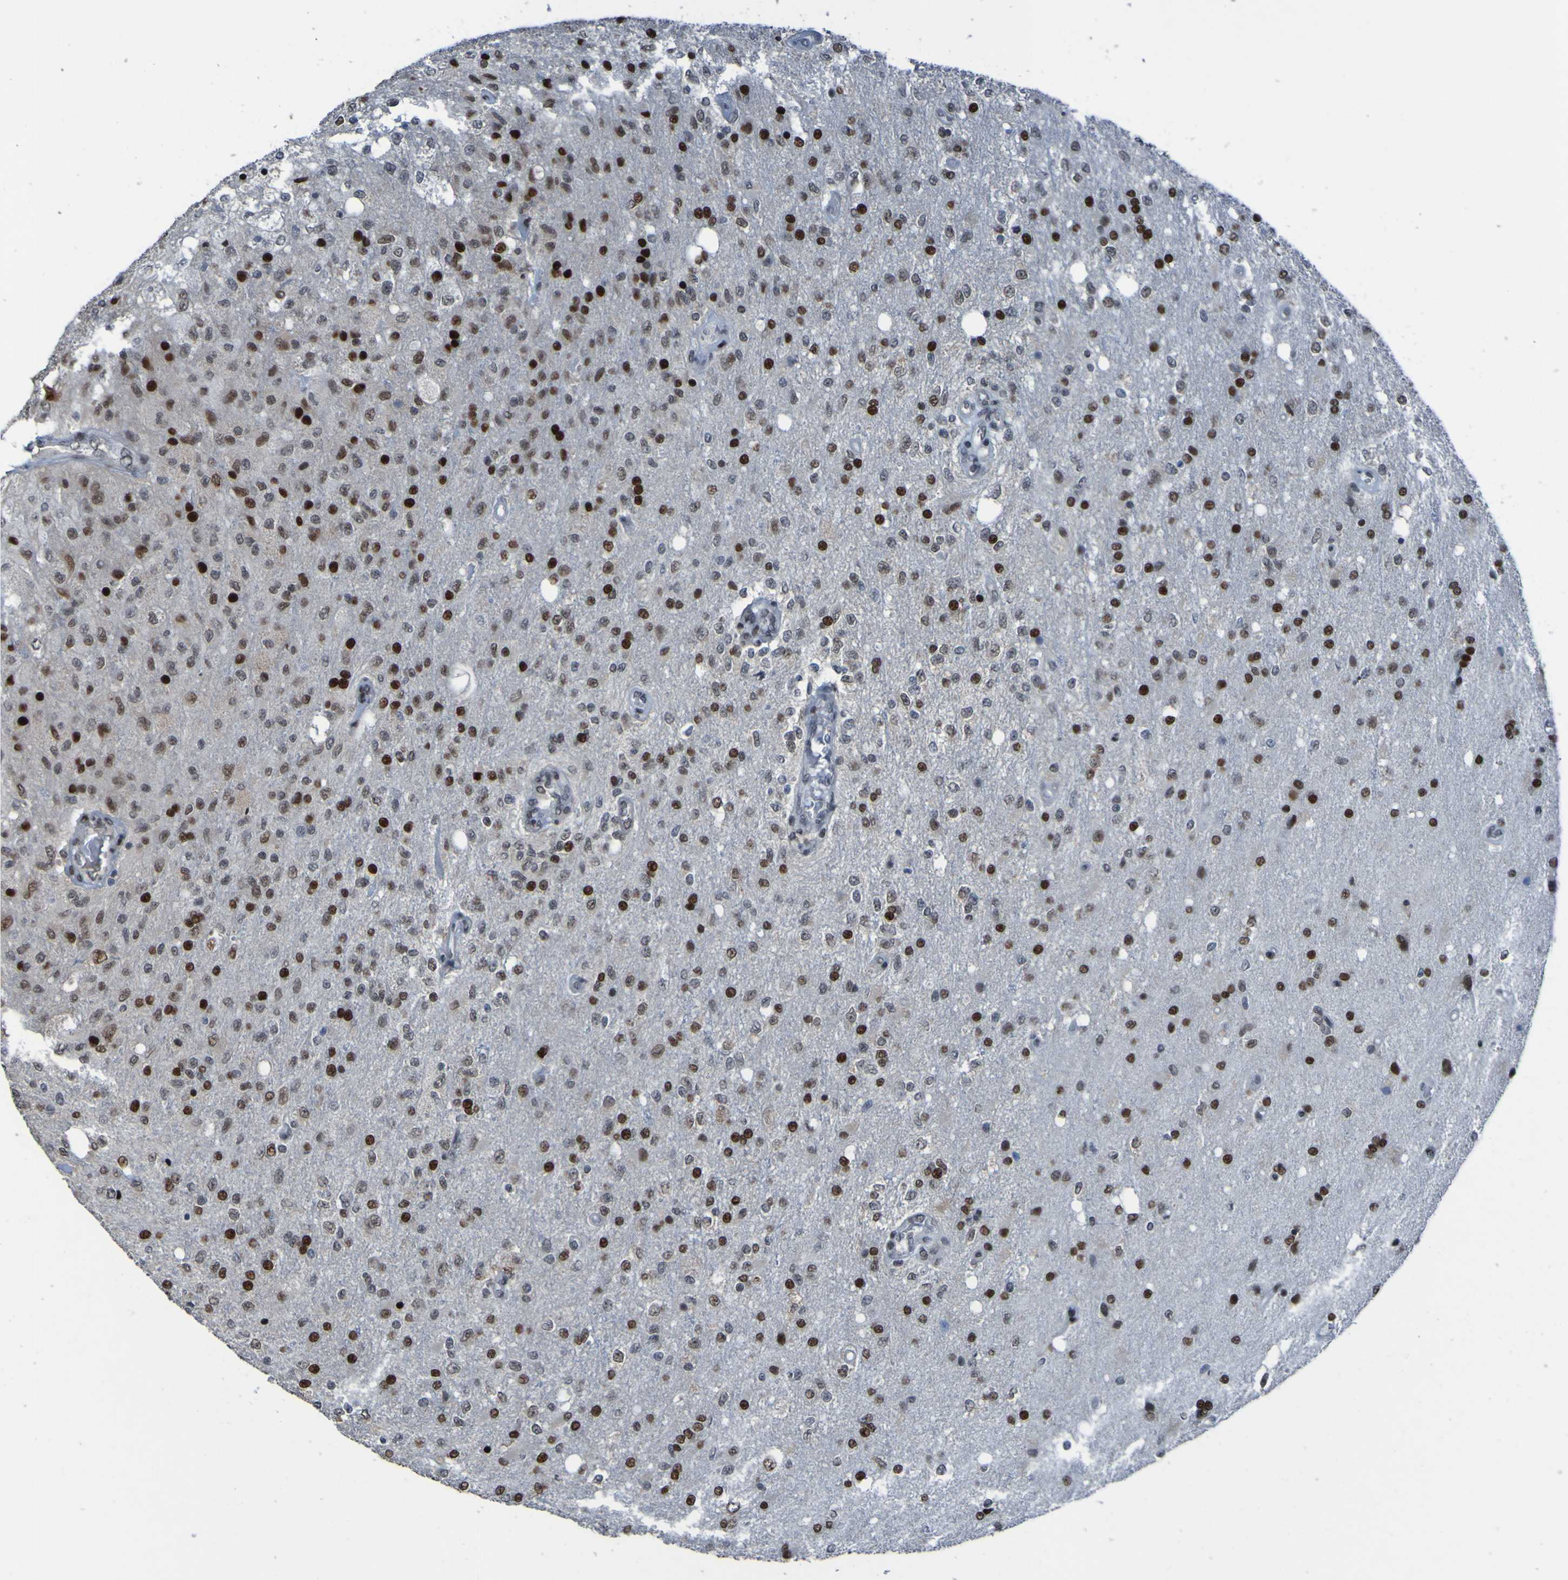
{"staining": {"intensity": "strong", "quantity": "25%-75%", "location": "nuclear"}, "tissue": "glioma", "cell_type": "Tumor cells", "image_type": "cancer", "snomed": [{"axis": "morphology", "description": "Normal tissue, NOS"}, {"axis": "morphology", "description": "Glioma, malignant, High grade"}, {"axis": "topography", "description": "Cerebral cortex"}], "caption": "High-grade glioma (malignant) stained with a protein marker reveals strong staining in tumor cells.", "gene": "PHF2", "patient": {"sex": "male", "age": 77}}